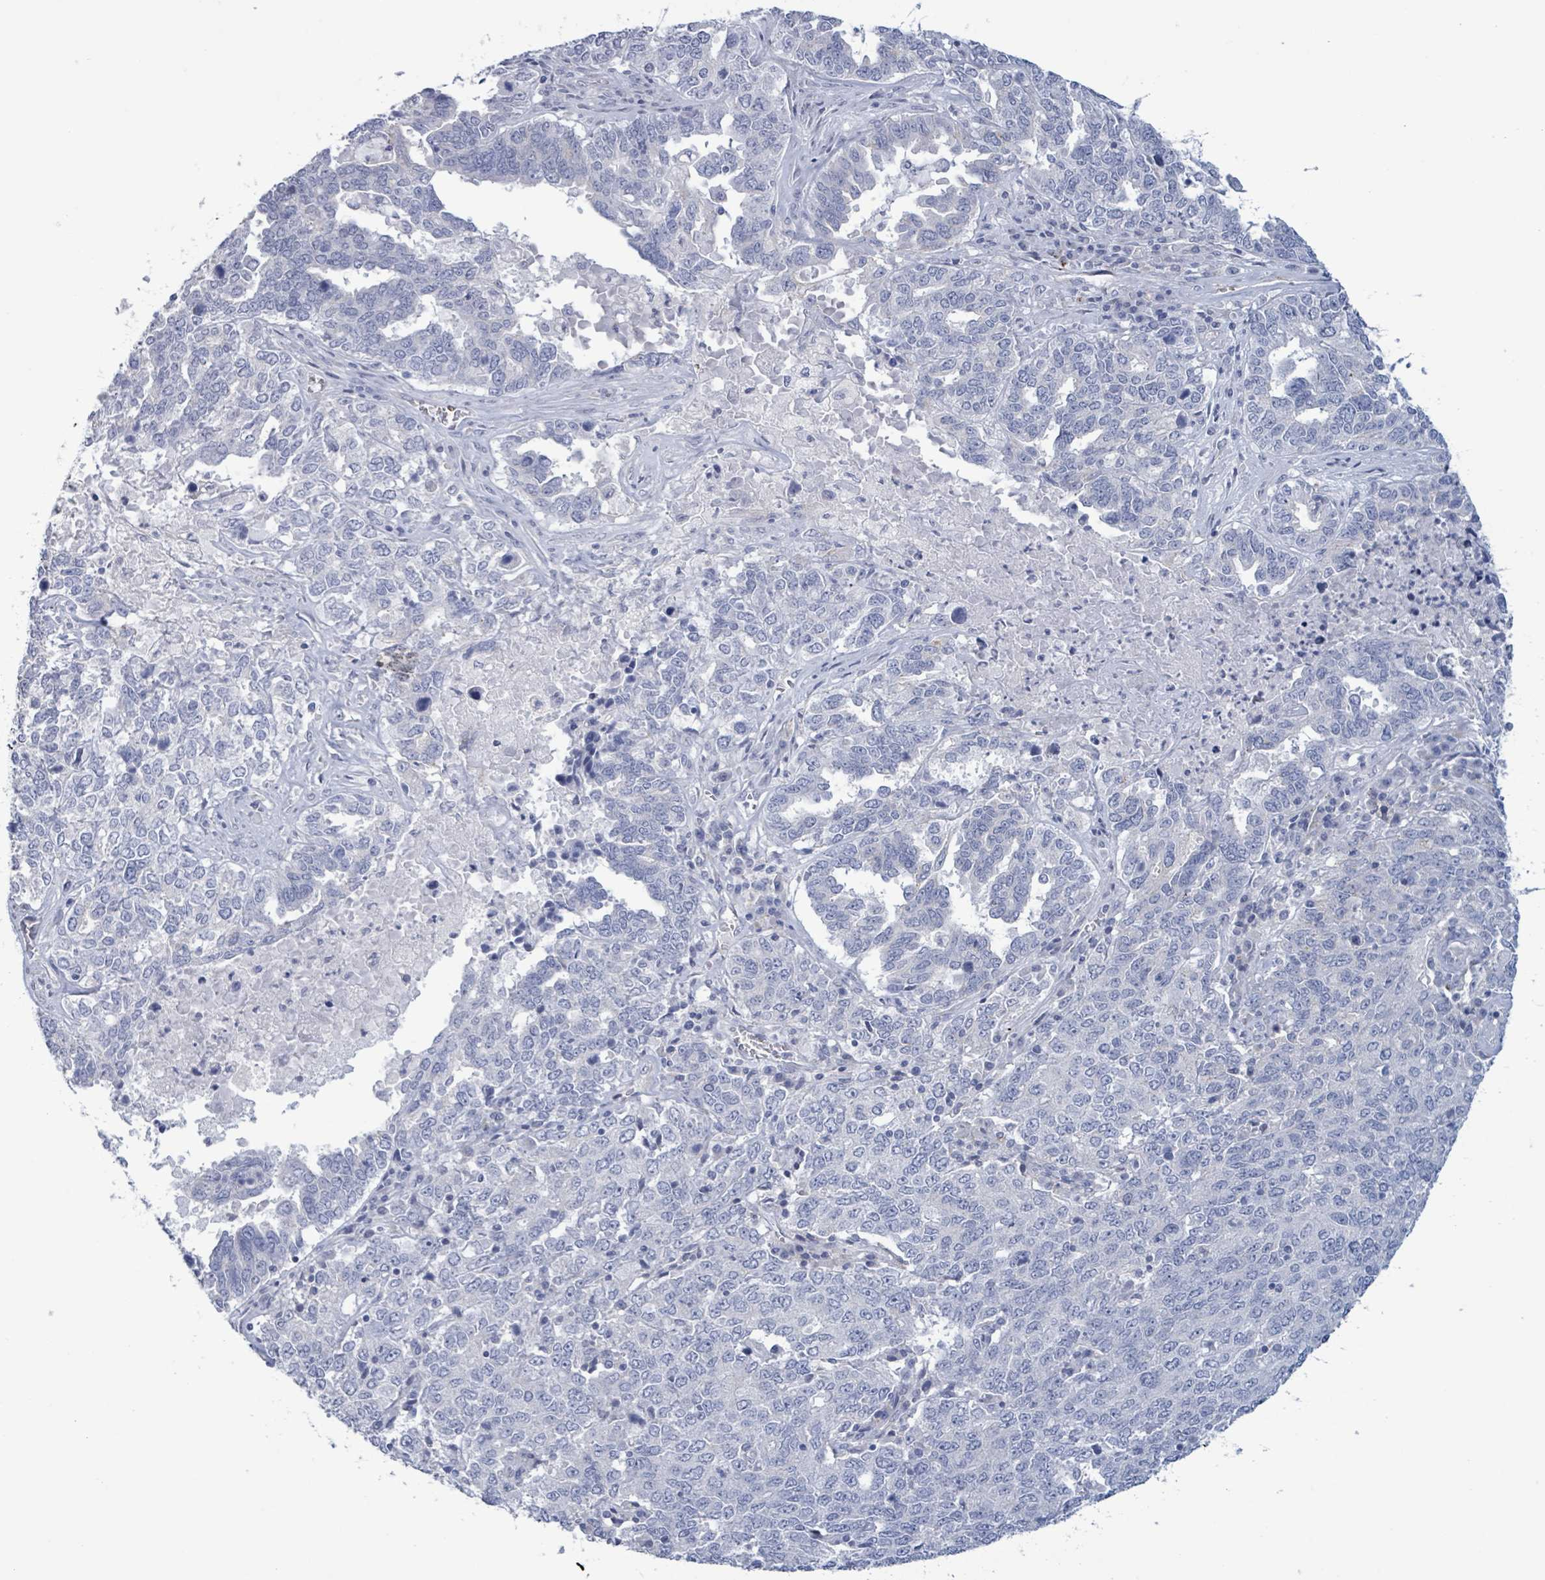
{"staining": {"intensity": "negative", "quantity": "none", "location": "none"}, "tissue": "ovarian cancer", "cell_type": "Tumor cells", "image_type": "cancer", "snomed": [{"axis": "morphology", "description": "Carcinoma, endometroid"}, {"axis": "topography", "description": "Ovary"}], "caption": "Immunohistochemistry (IHC) histopathology image of human endometroid carcinoma (ovarian) stained for a protein (brown), which shows no expression in tumor cells. Nuclei are stained in blue.", "gene": "PKLR", "patient": {"sex": "female", "age": 62}}